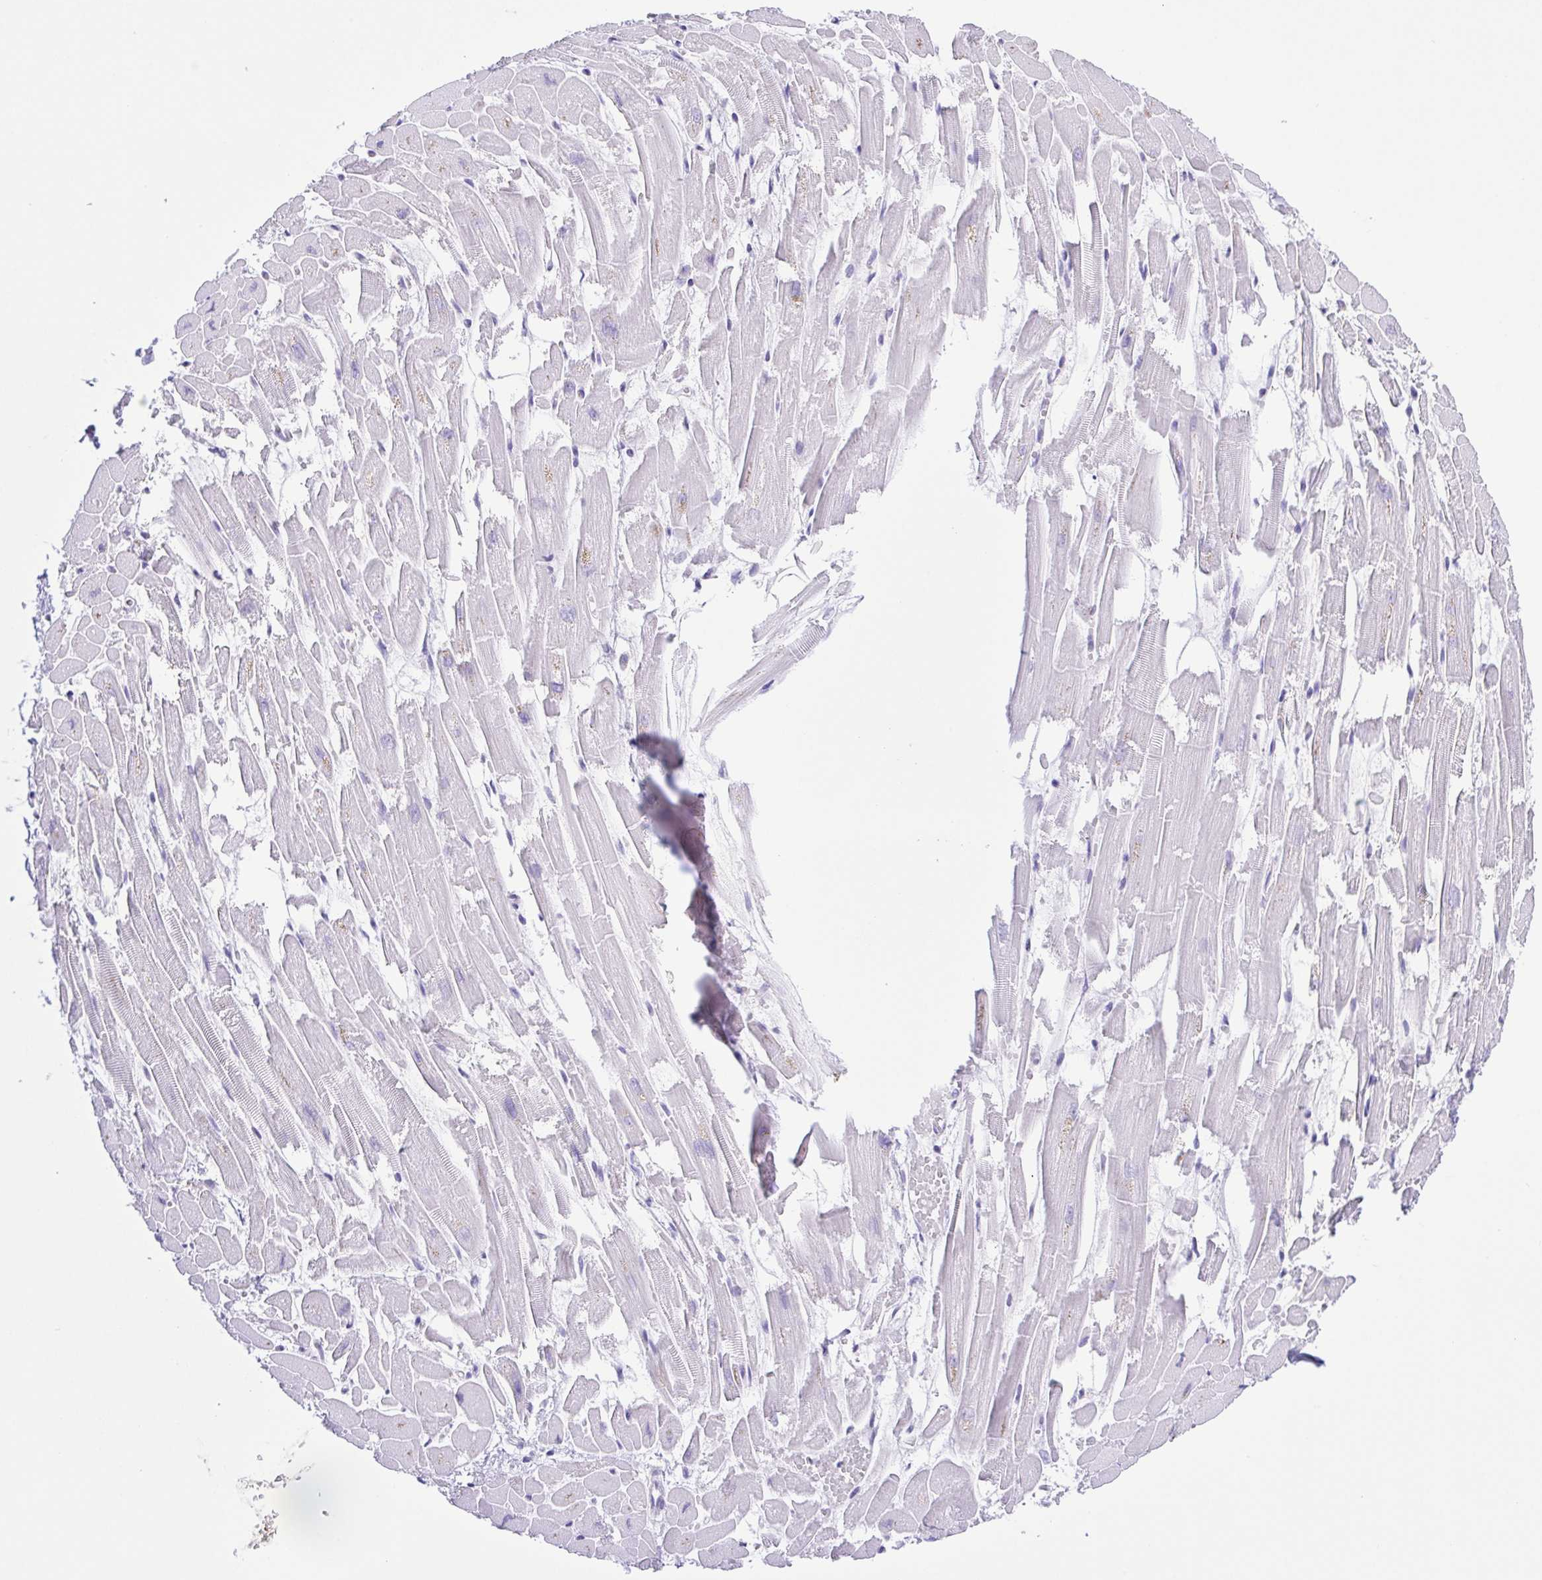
{"staining": {"intensity": "negative", "quantity": "none", "location": "none"}, "tissue": "heart muscle", "cell_type": "Cardiomyocytes", "image_type": "normal", "snomed": [{"axis": "morphology", "description": "Normal tissue, NOS"}, {"axis": "topography", "description": "Heart"}], "caption": "Immunohistochemistry of unremarkable heart muscle demonstrates no staining in cardiomyocytes. The staining is performed using DAB (3,3'-diaminobenzidine) brown chromogen with nuclei counter-stained in using hematoxylin.", "gene": "SYNPR", "patient": {"sex": "female", "age": 52}}